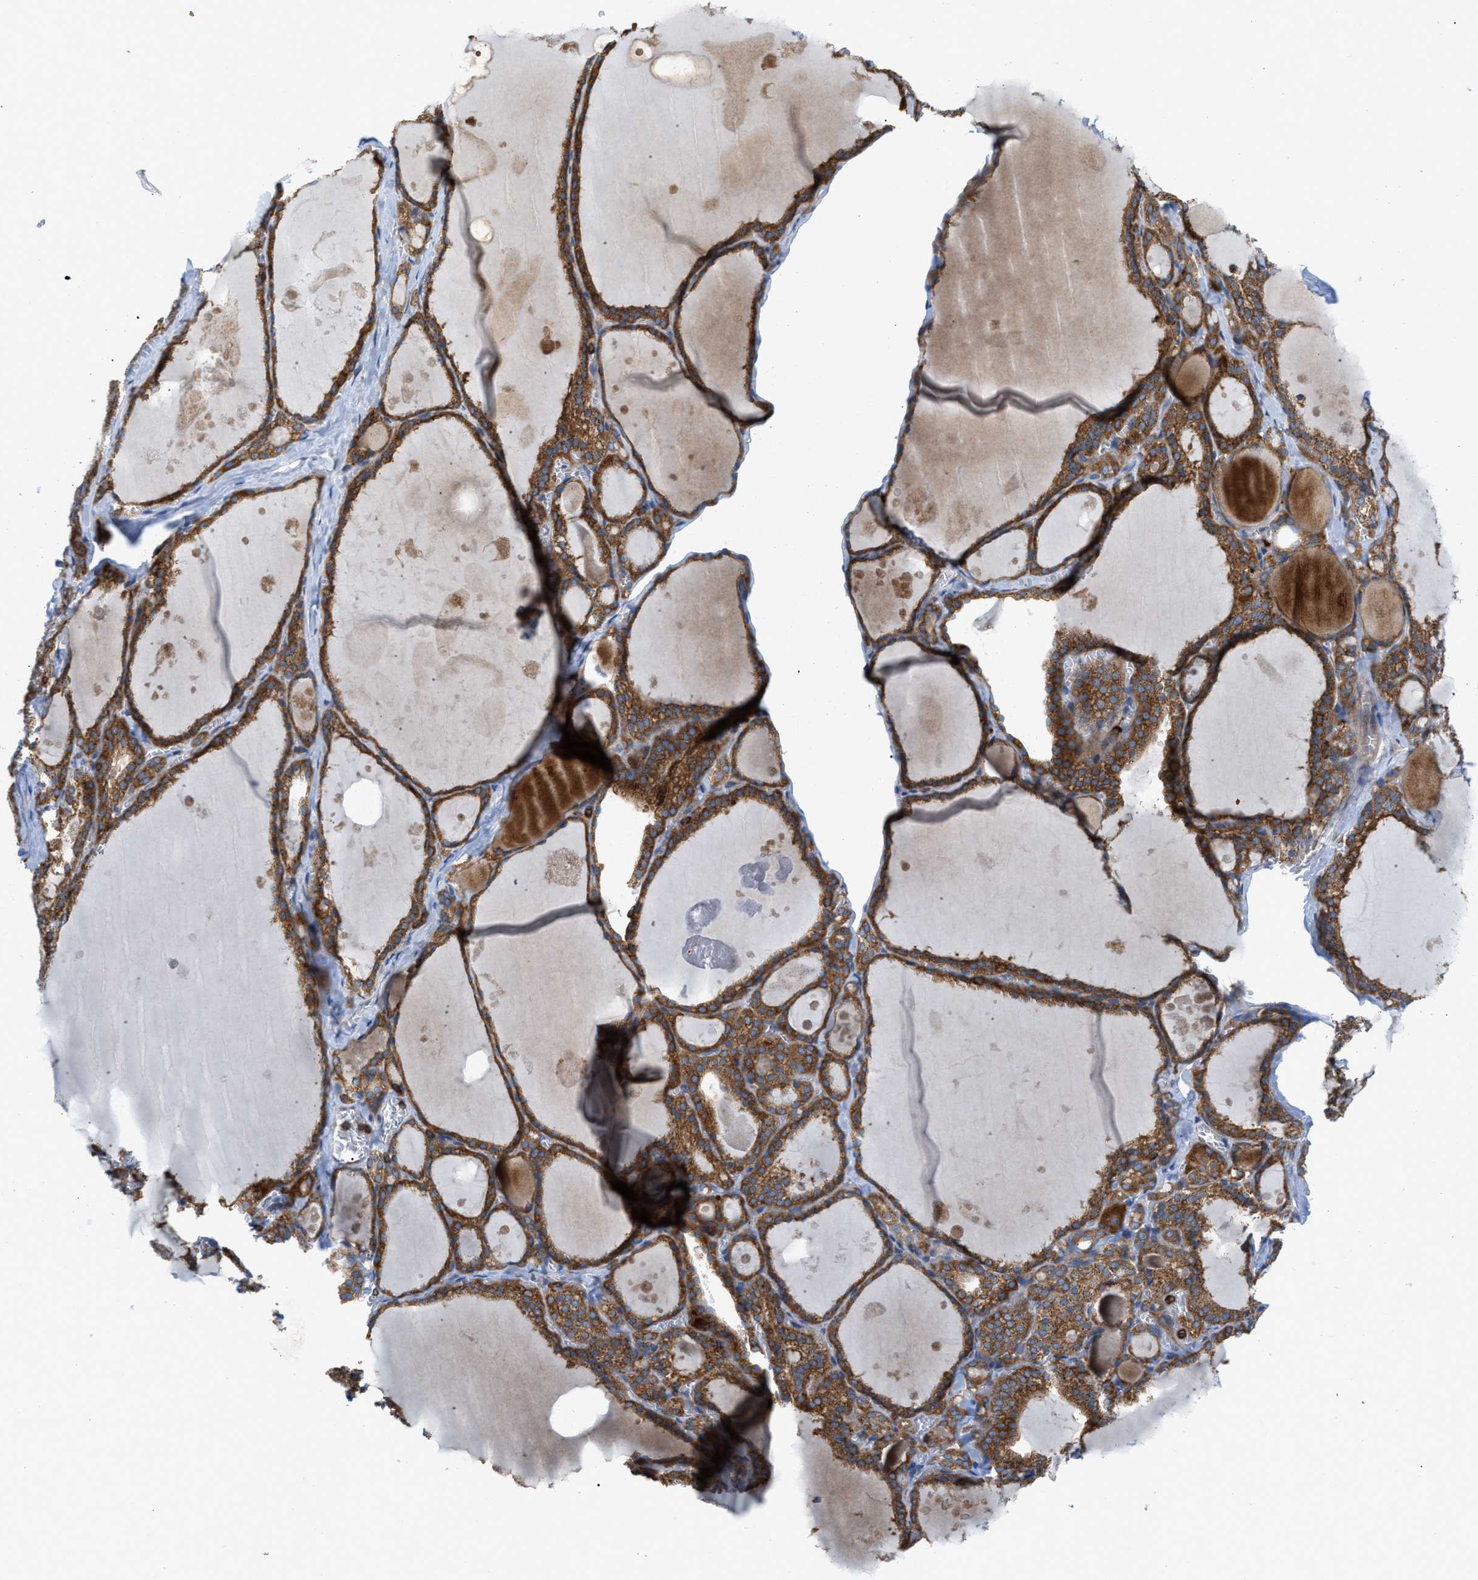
{"staining": {"intensity": "strong", "quantity": ">75%", "location": "cytoplasmic/membranous"}, "tissue": "thyroid gland", "cell_type": "Glandular cells", "image_type": "normal", "snomed": [{"axis": "morphology", "description": "Normal tissue, NOS"}, {"axis": "topography", "description": "Thyroid gland"}], "caption": "This image reveals IHC staining of unremarkable human thyroid gland, with high strong cytoplasmic/membranous positivity in approximately >75% of glandular cells.", "gene": "GPAT4", "patient": {"sex": "male", "age": 56}}